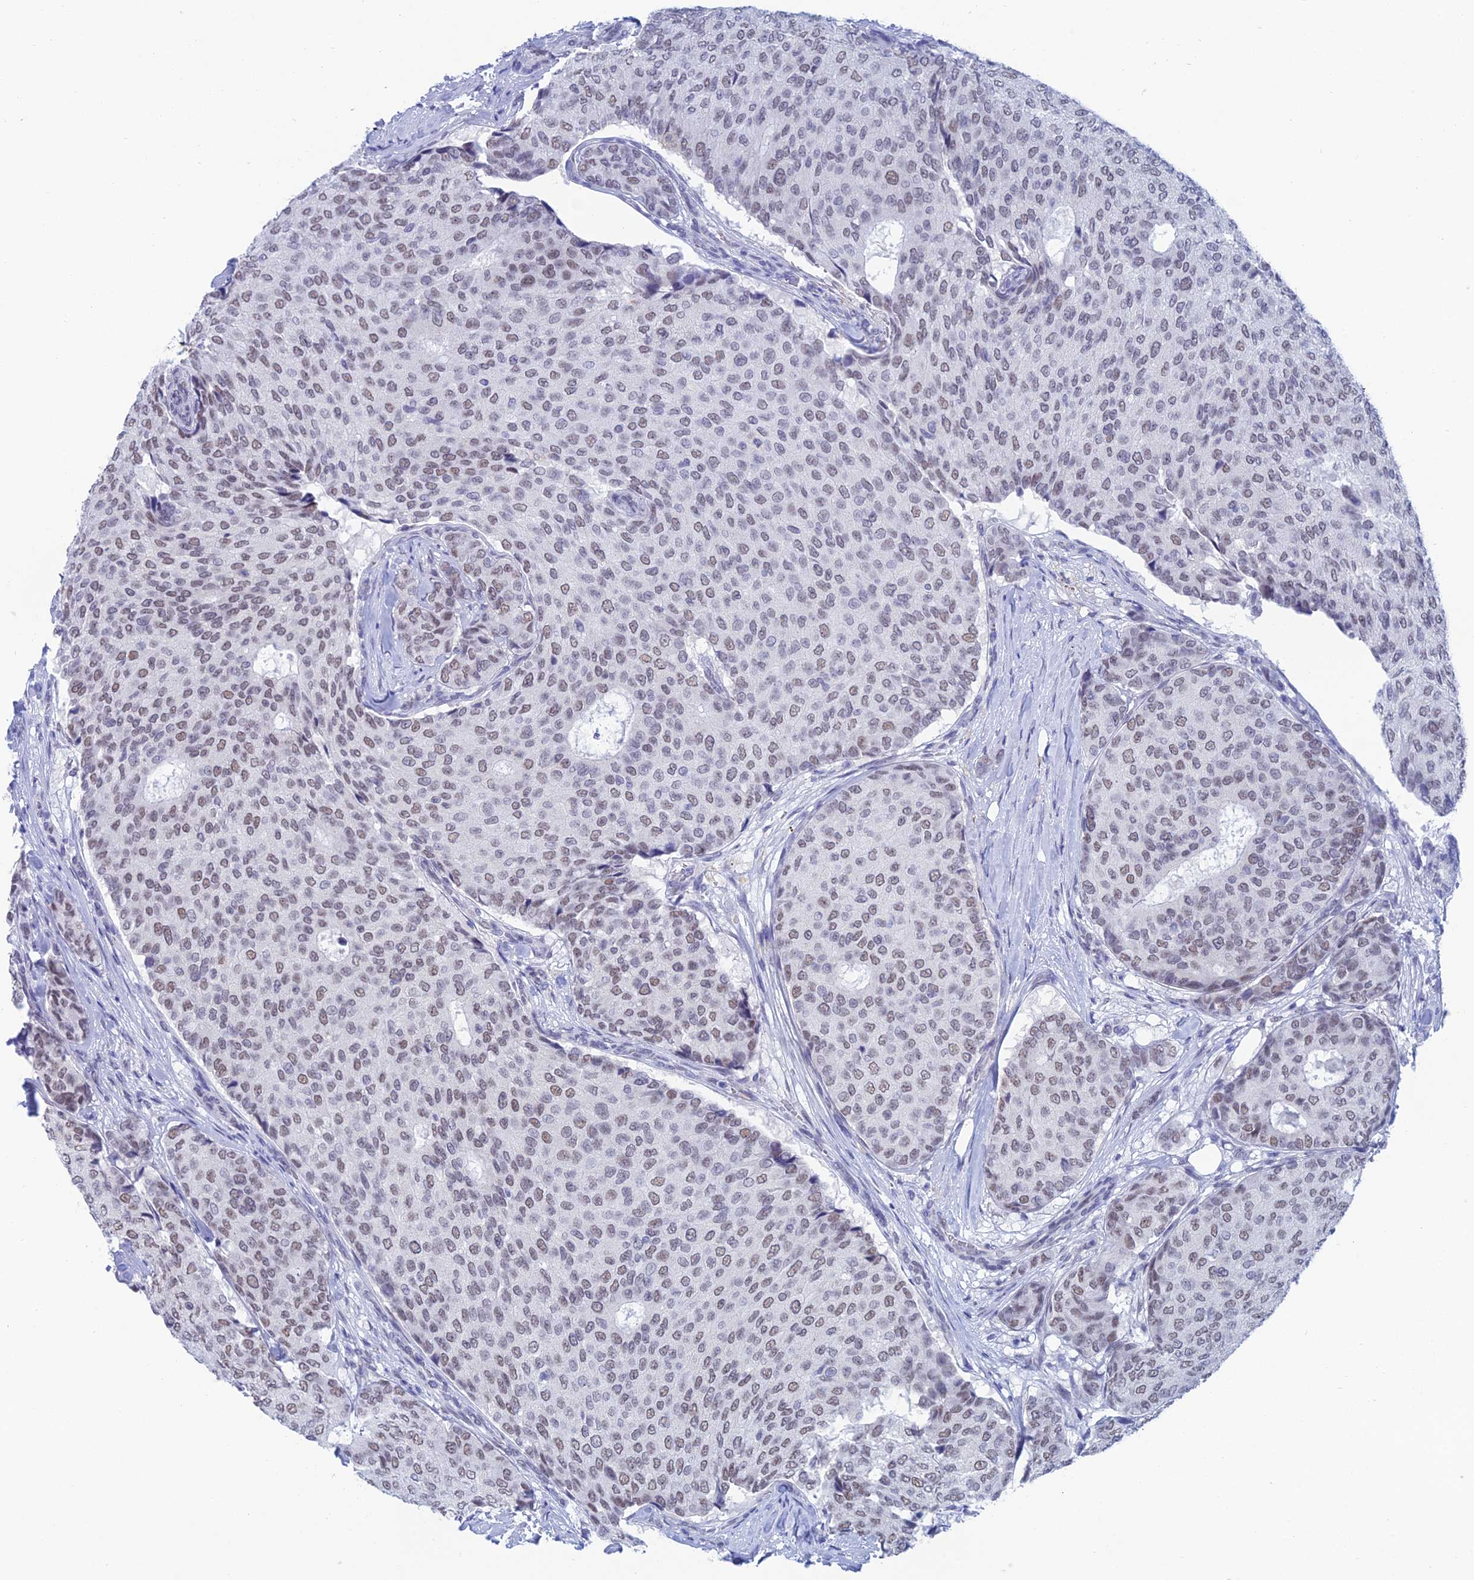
{"staining": {"intensity": "moderate", "quantity": "25%-75%", "location": "nuclear"}, "tissue": "breast cancer", "cell_type": "Tumor cells", "image_type": "cancer", "snomed": [{"axis": "morphology", "description": "Duct carcinoma"}, {"axis": "topography", "description": "Breast"}], "caption": "Breast cancer stained with a brown dye shows moderate nuclear positive expression in about 25%-75% of tumor cells.", "gene": "NABP2", "patient": {"sex": "female", "age": 75}}